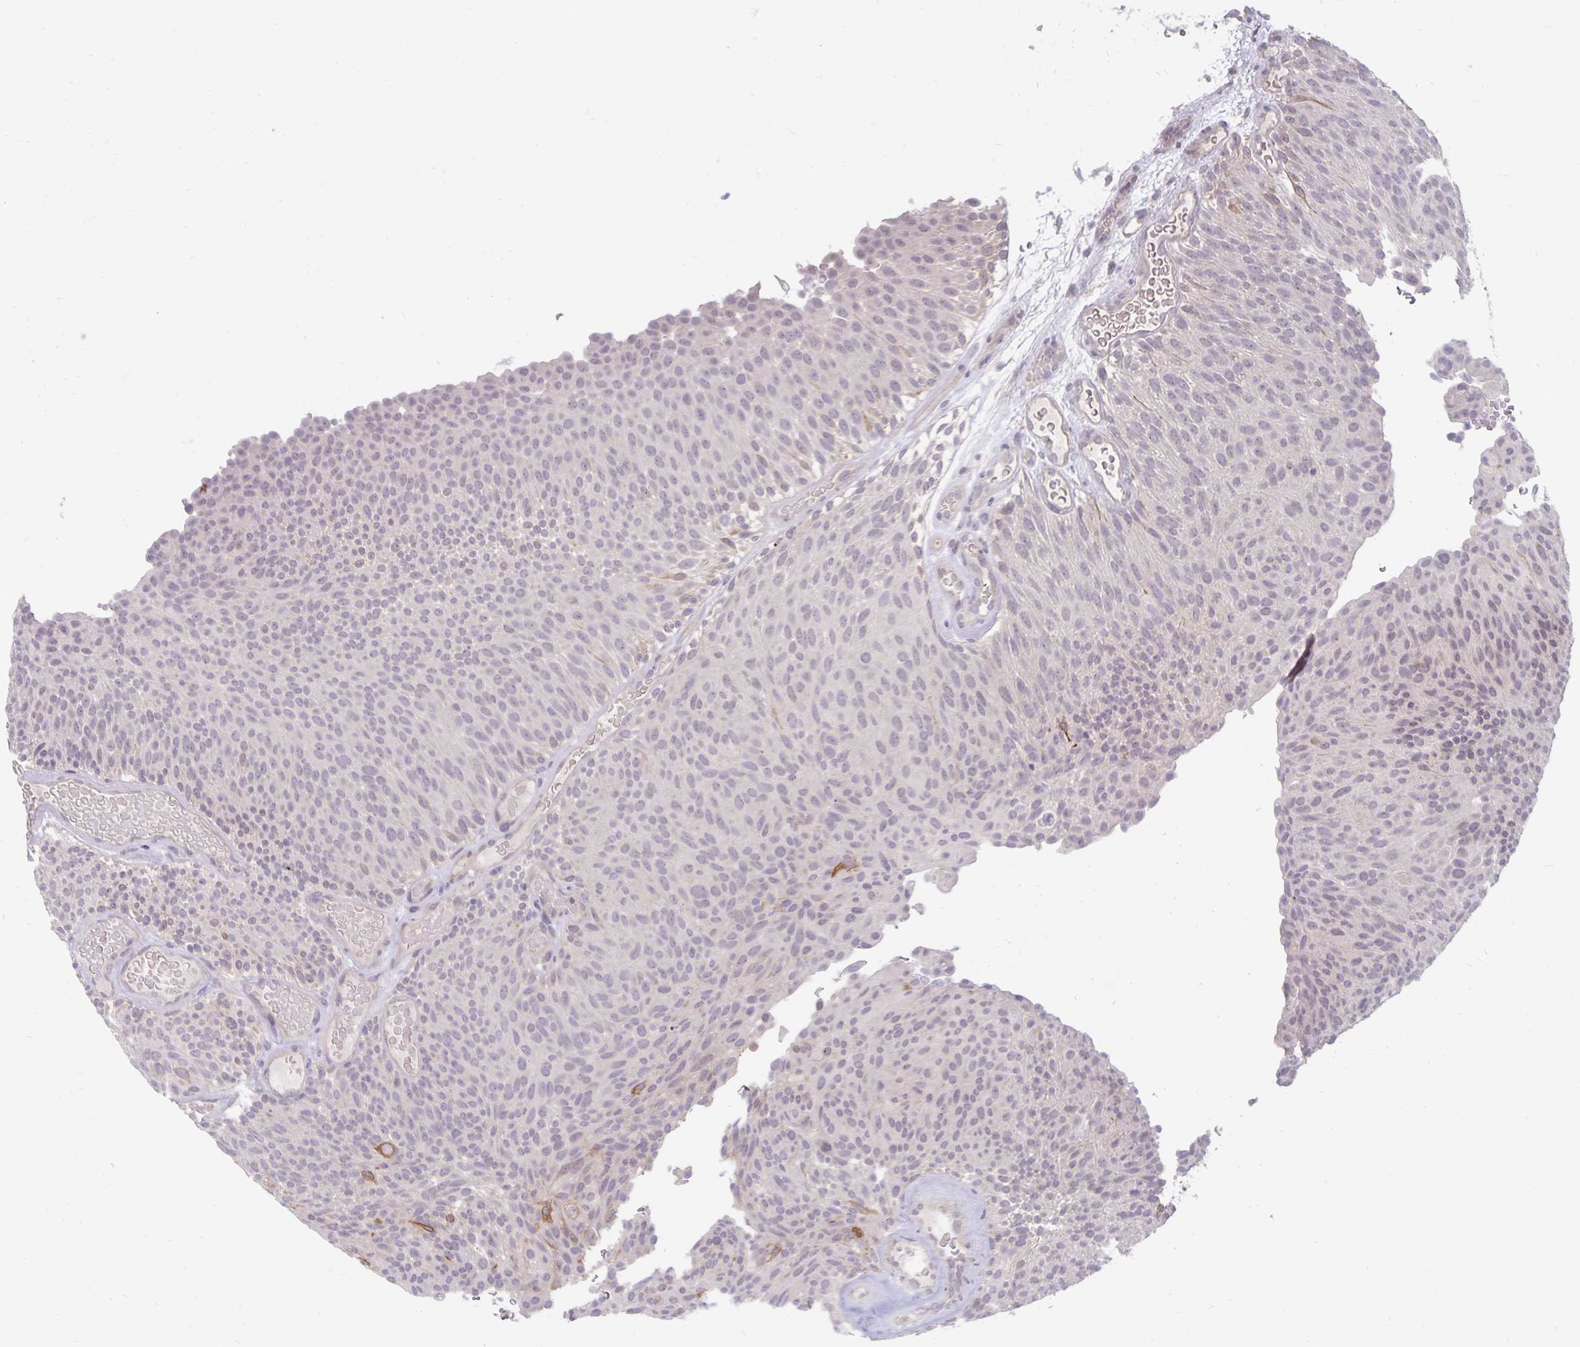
{"staining": {"intensity": "negative", "quantity": "none", "location": "none"}, "tissue": "urothelial cancer", "cell_type": "Tumor cells", "image_type": "cancer", "snomed": [{"axis": "morphology", "description": "Urothelial carcinoma, Low grade"}, {"axis": "topography", "description": "Urinary bladder"}], "caption": "High power microscopy histopathology image of an immunohistochemistry photomicrograph of urothelial cancer, revealing no significant expression in tumor cells.", "gene": "CDKN2B", "patient": {"sex": "male", "age": 78}}